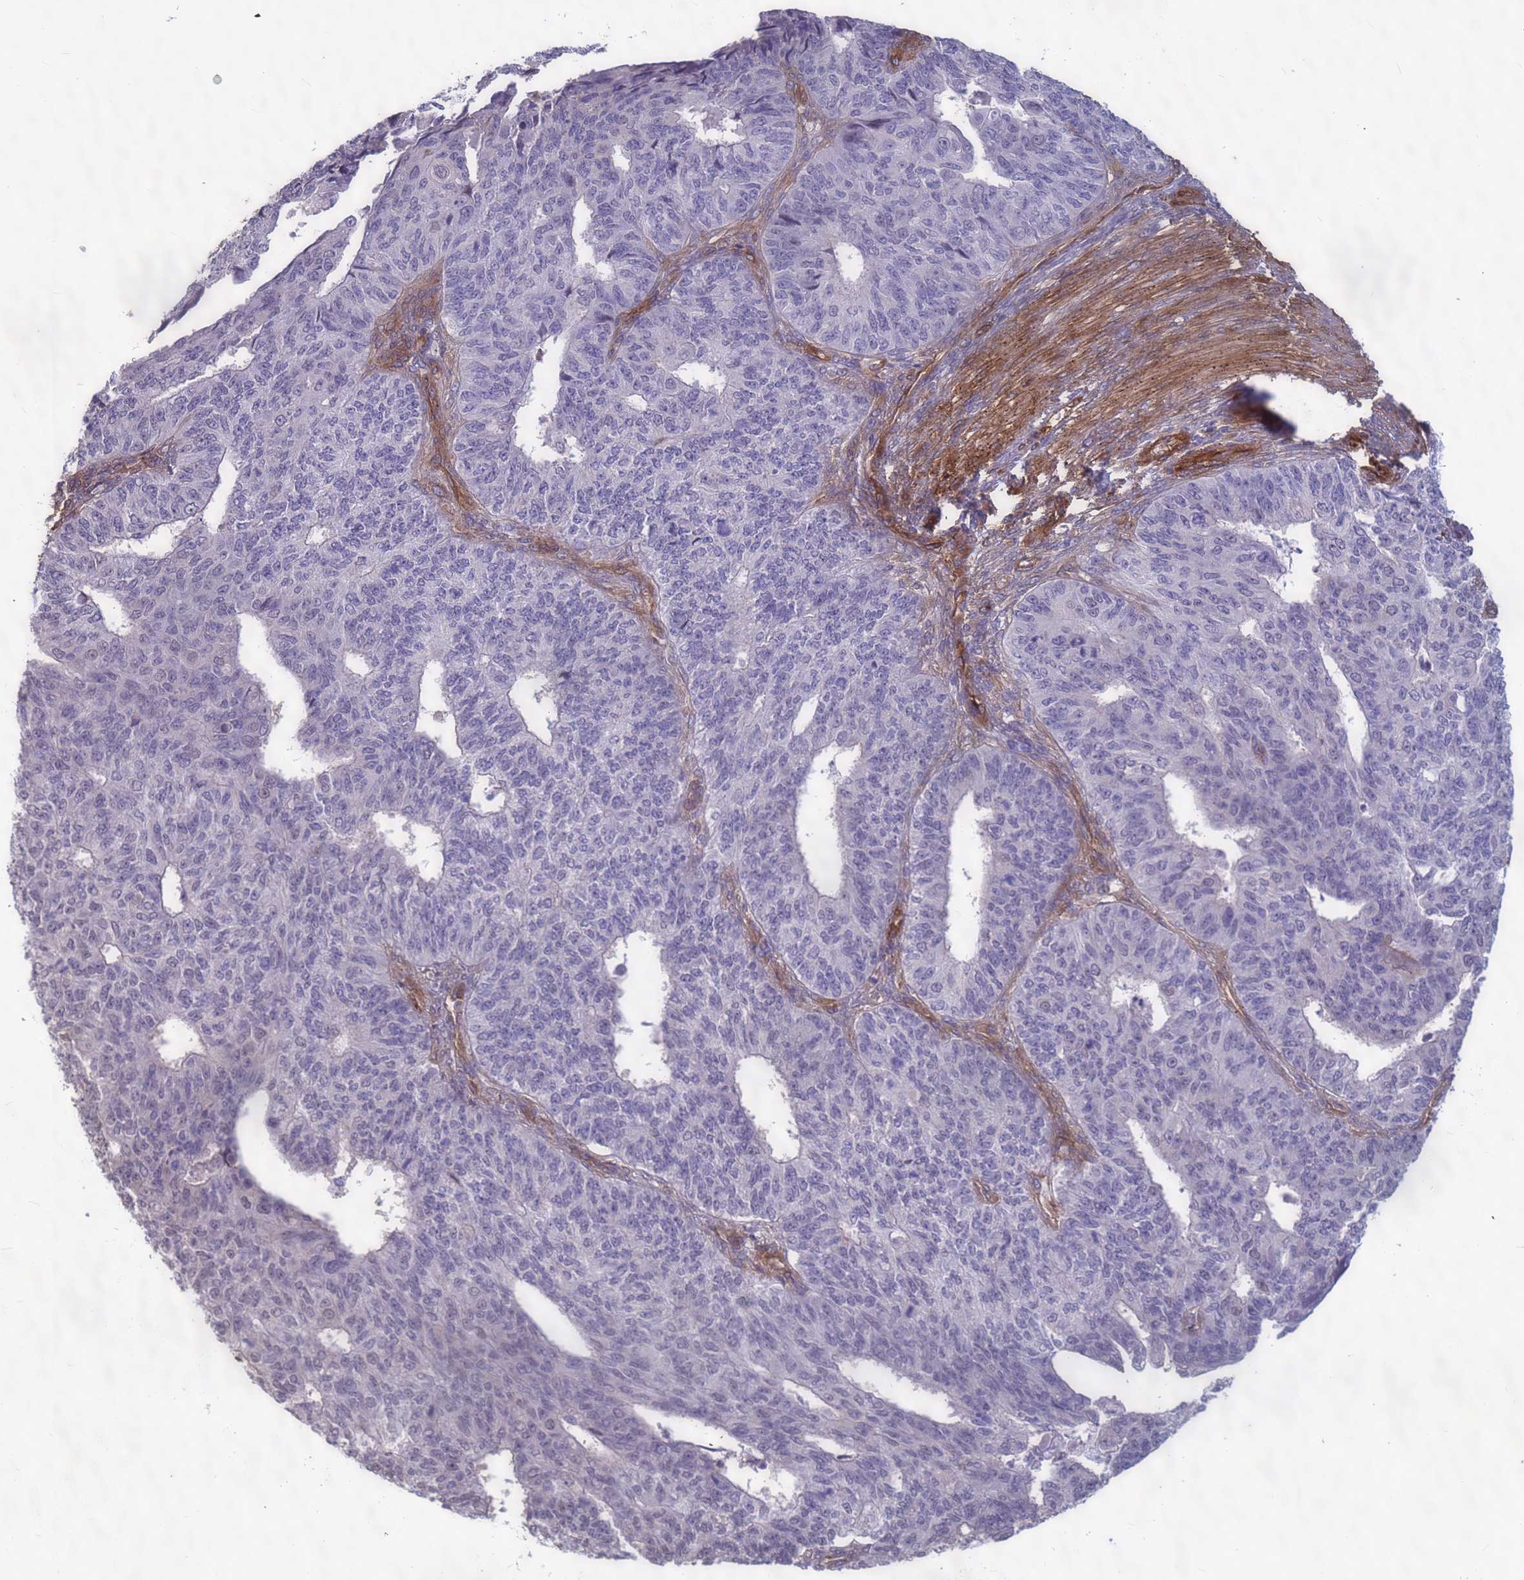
{"staining": {"intensity": "negative", "quantity": "none", "location": "none"}, "tissue": "endometrial cancer", "cell_type": "Tumor cells", "image_type": "cancer", "snomed": [{"axis": "morphology", "description": "Adenocarcinoma, NOS"}, {"axis": "topography", "description": "Endometrium"}], "caption": "An immunohistochemistry (IHC) photomicrograph of endometrial cancer is shown. There is no staining in tumor cells of endometrial cancer. (Stains: DAB immunohistochemistry (IHC) with hematoxylin counter stain, Microscopy: brightfield microscopy at high magnification).", "gene": "EHD2", "patient": {"sex": "female", "age": 32}}